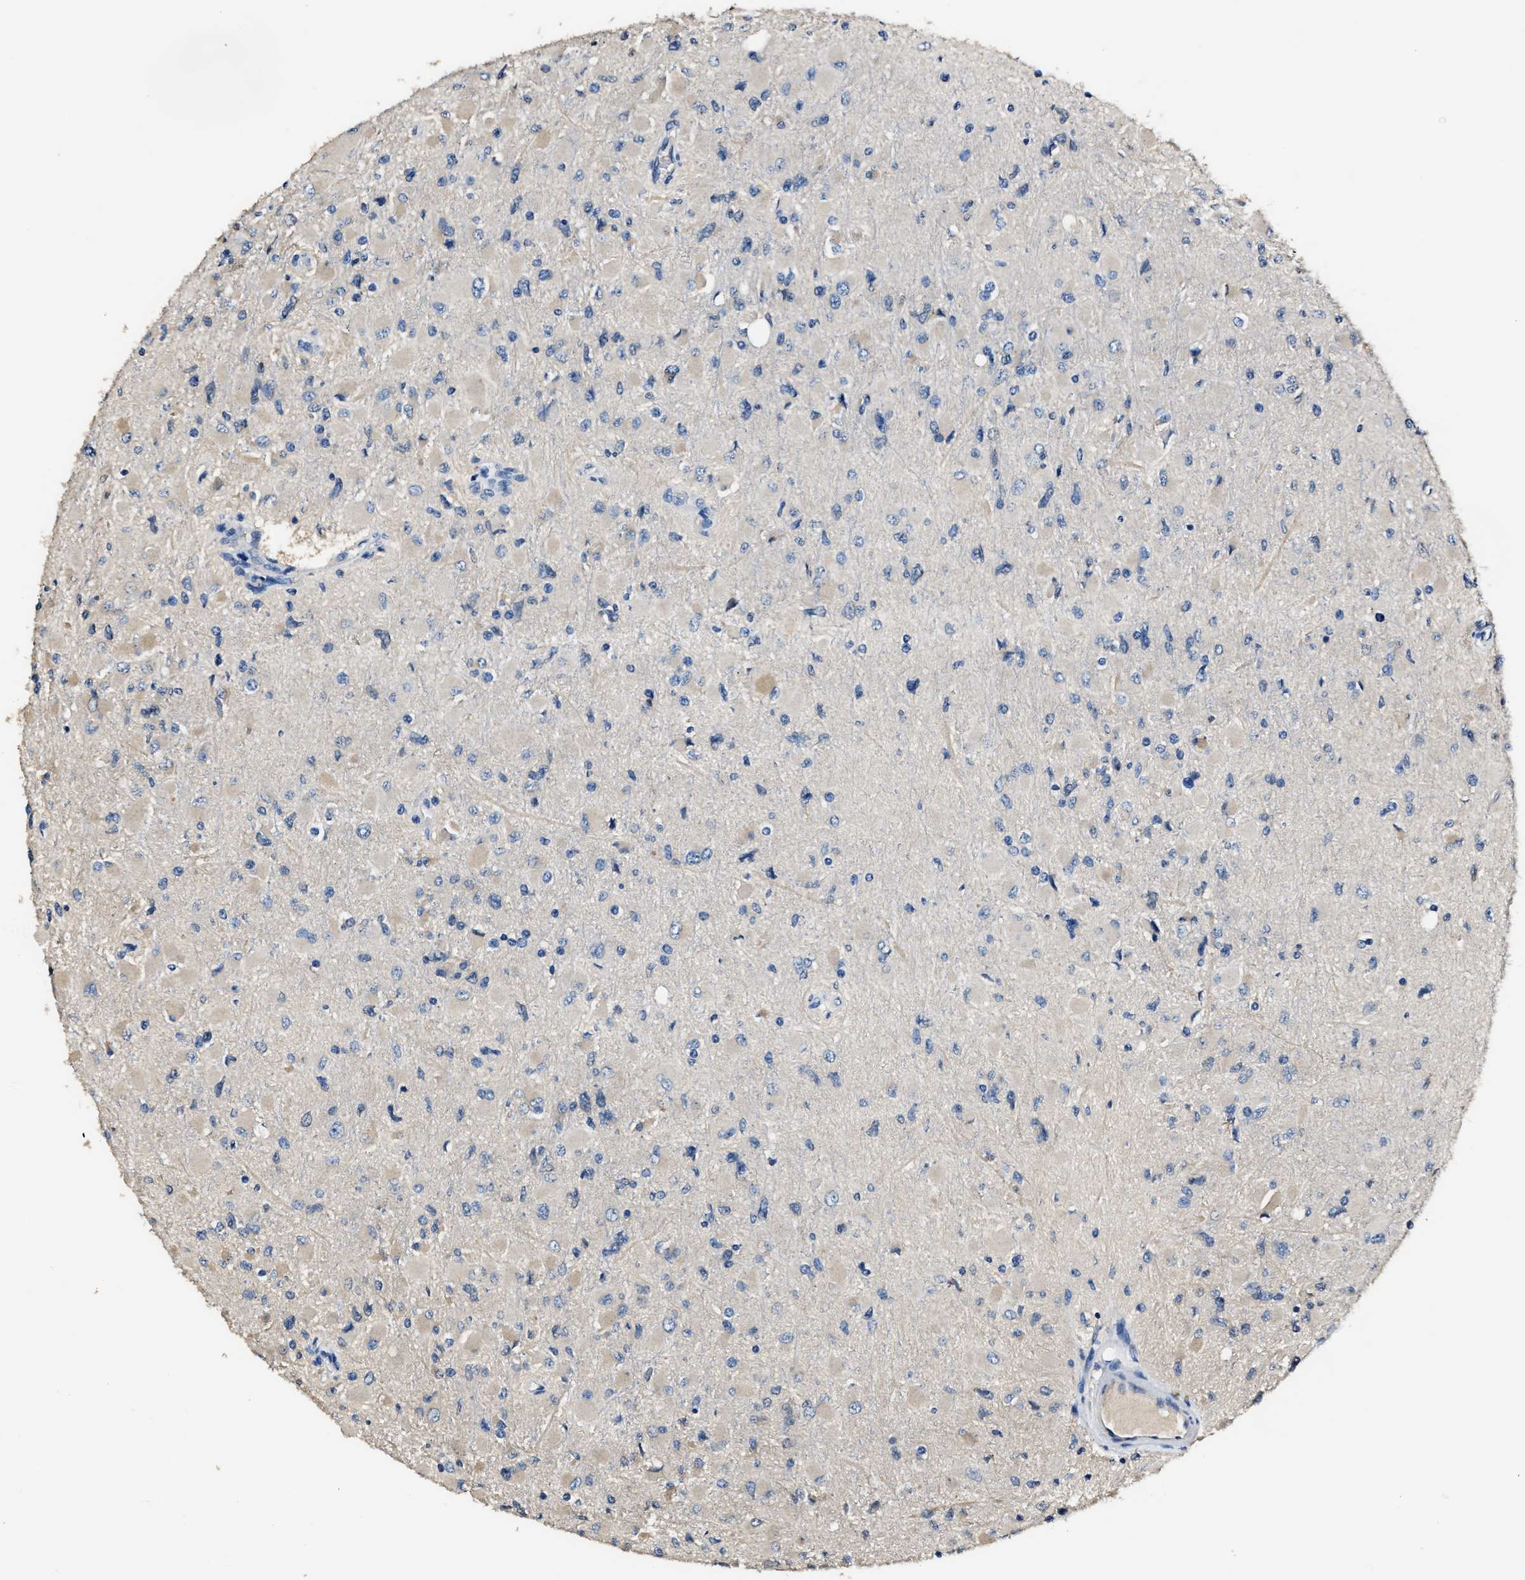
{"staining": {"intensity": "negative", "quantity": "none", "location": "none"}, "tissue": "glioma", "cell_type": "Tumor cells", "image_type": "cancer", "snomed": [{"axis": "morphology", "description": "Glioma, malignant, High grade"}, {"axis": "topography", "description": "Cerebral cortex"}], "caption": "High power microscopy photomicrograph of an immunohistochemistry micrograph of glioma, revealing no significant positivity in tumor cells.", "gene": "GSTP1", "patient": {"sex": "female", "age": 36}}